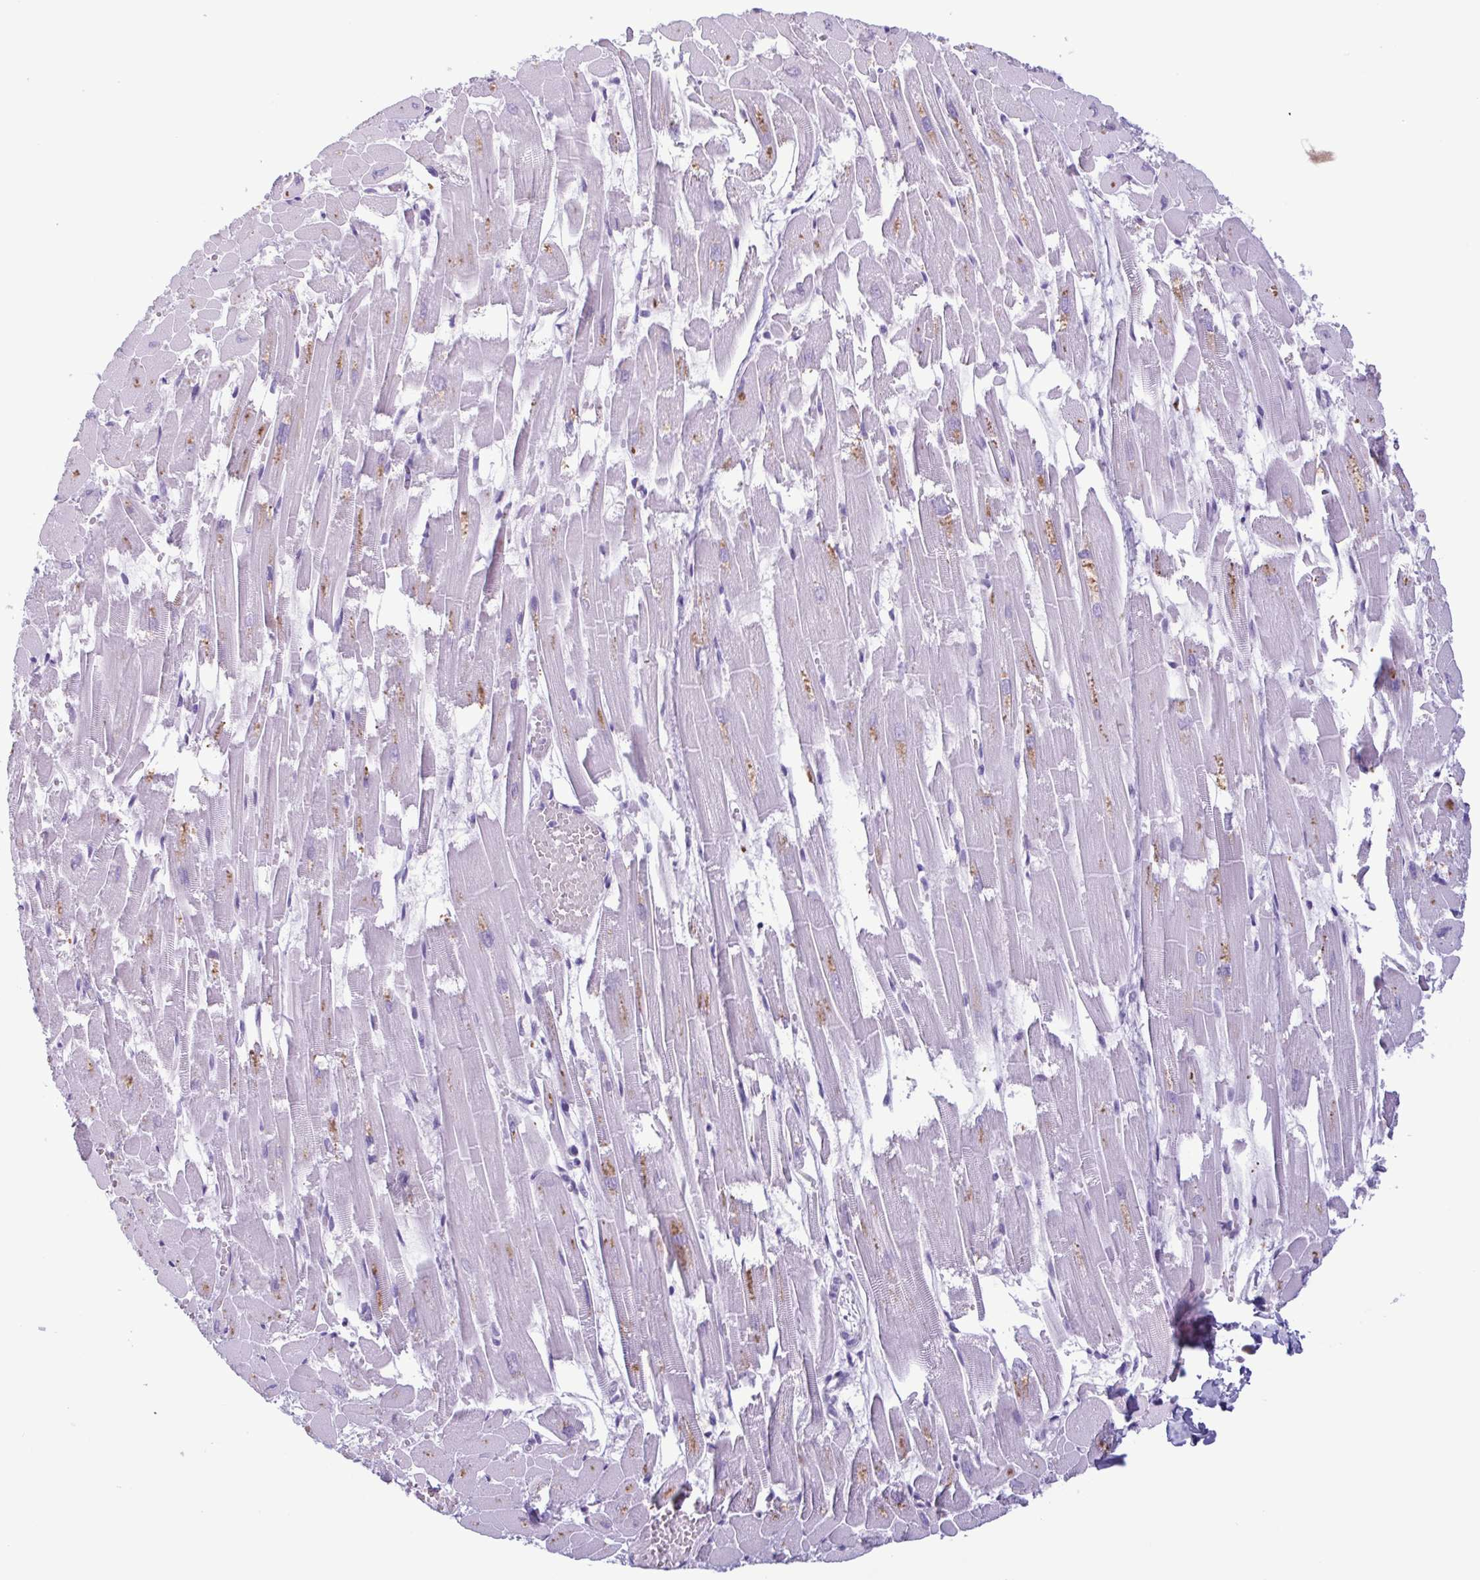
{"staining": {"intensity": "moderate", "quantity": "25%-75%", "location": "cytoplasmic/membranous"}, "tissue": "heart muscle", "cell_type": "Cardiomyocytes", "image_type": "normal", "snomed": [{"axis": "morphology", "description": "Normal tissue, NOS"}, {"axis": "topography", "description": "Heart"}], "caption": "An immunohistochemistry micrograph of unremarkable tissue is shown. Protein staining in brown highlights moderate cytoplasmic/membranous positivity in heart muscle within cardiomyocytes. (DAB (3,3'-diaminobenzidine) IHC with brightfield microscopy, high magnification).", "gene": "LTF", "patient": {"sex": "female", "age": 52}}